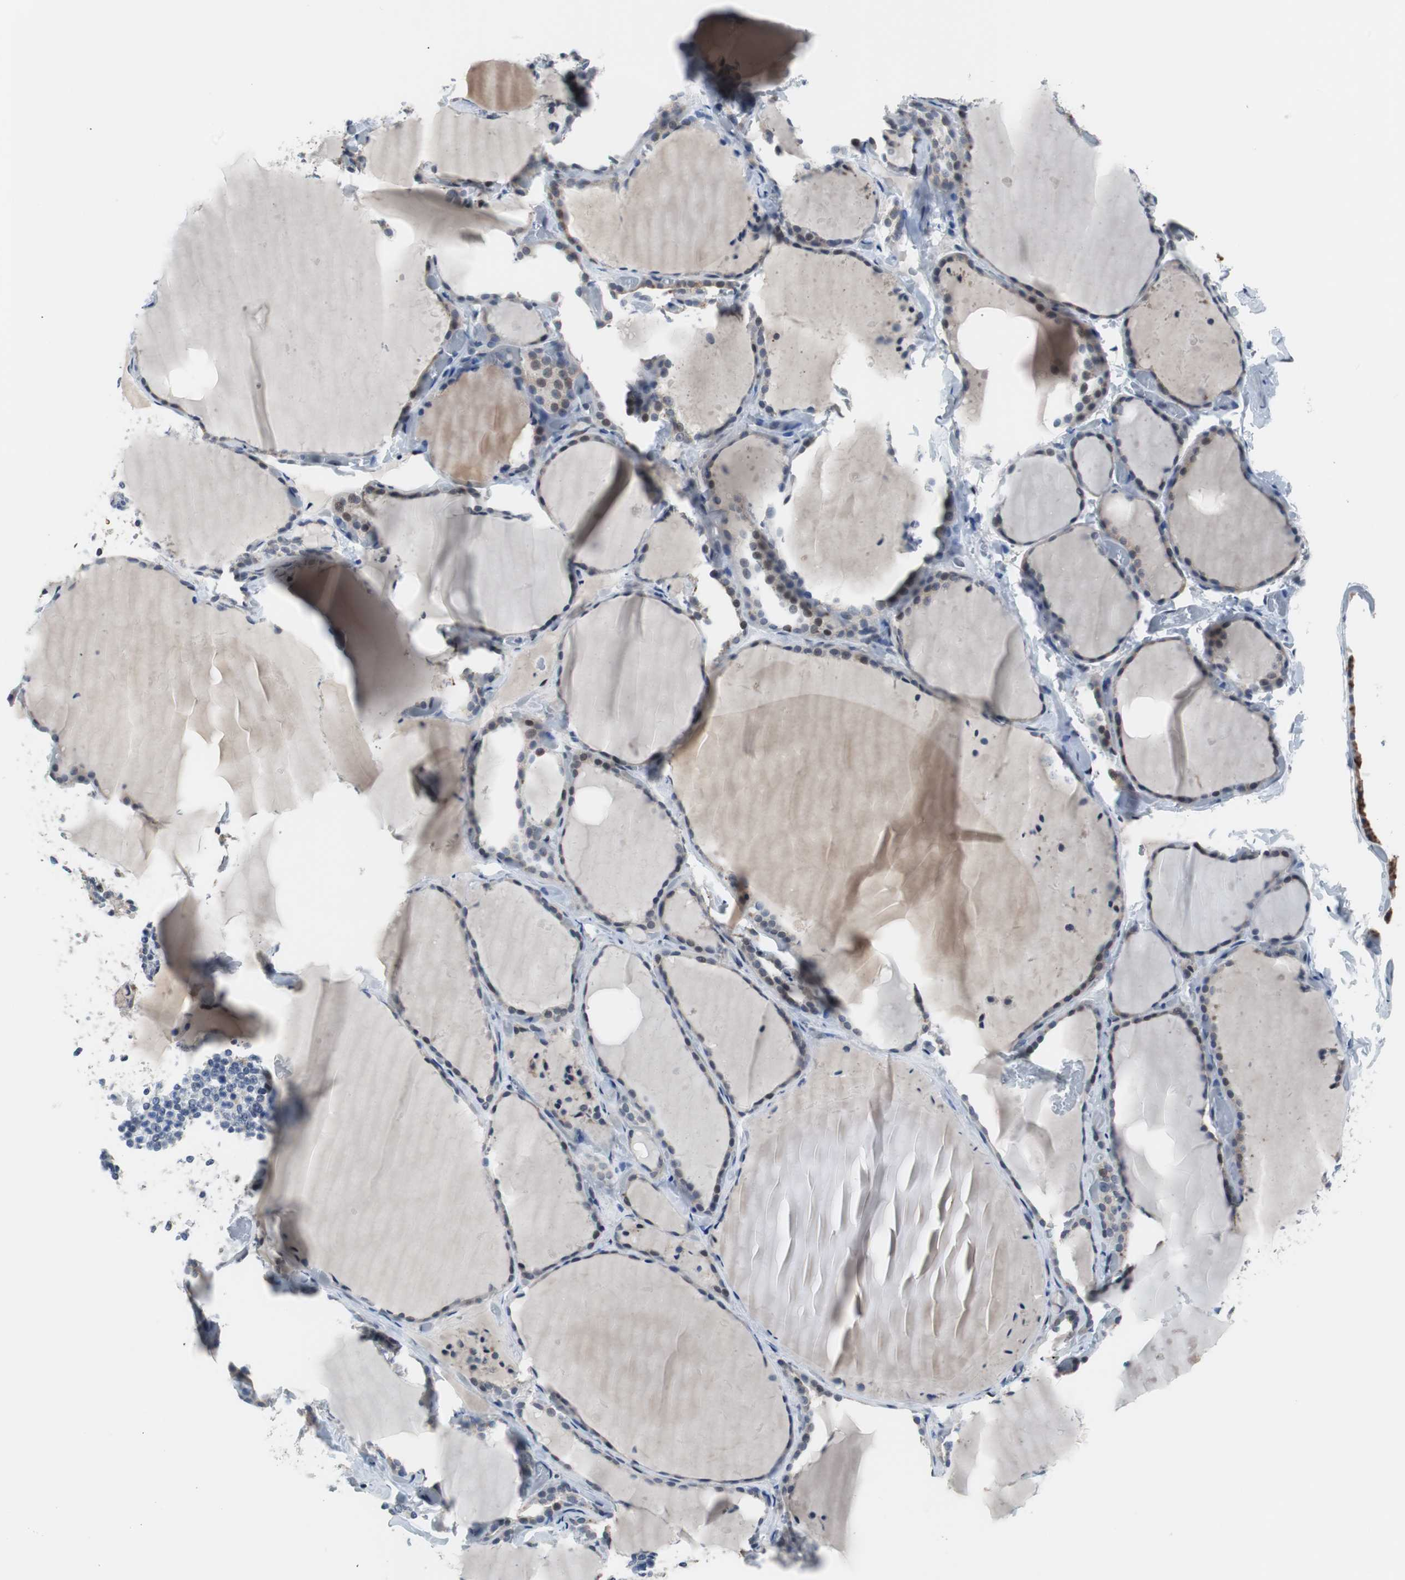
{"staining": {"intensity": "weak", "quantity": "<25%", "location": "cytoplasmic/membranous"}, "tissue": "thyroid gland", "cell_type": "Glandular cells", "image_type": "normal", "snomed": [{"axis": "morphology", "description": "Normal tissue, NOS"}, {"axis": "topography", "description": "Thyroid gland"}], "caption": "The histopathology image exhibits no significant staining in glandular cells of thyroid gland. The staining is performed using DAB (3,3'-diaminobenzidine) brown chromogen with nuclei counter-stained in using hematoxylin.", "gene": "TP63", "patient": {"sex": "female", "age": 22}}